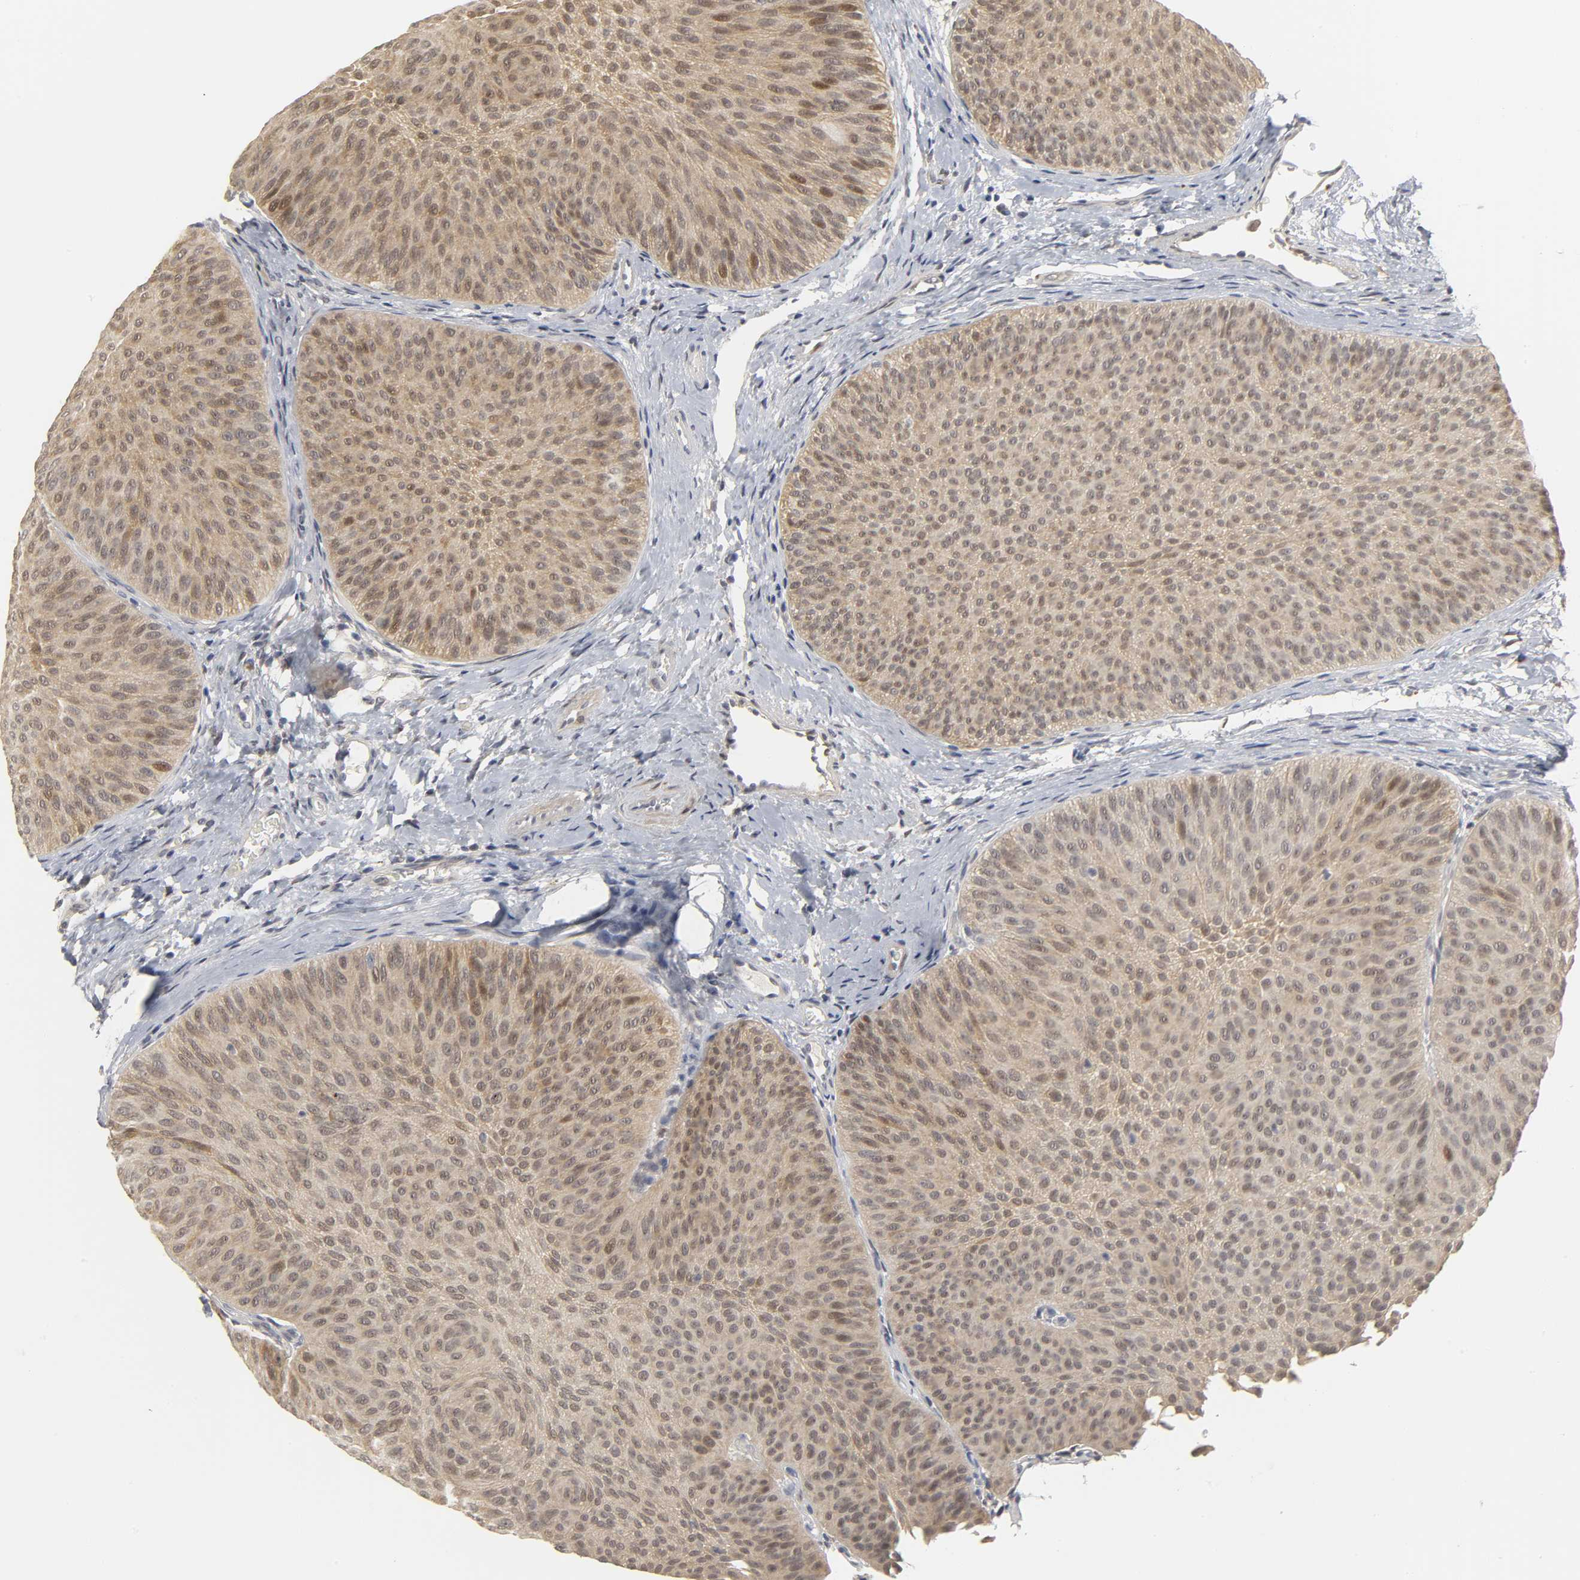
{"staining": {"intensity": "moderate", "quantity": ">75%", "location": "cytoplasmic/membranous,nuclear"}, "tissue": "urothelial cancer", "cell_type": "Tumor cells", "image_type": "cancer", "snomed": [{"axis": "morphology", "description": "Urothelial carcinoma, Low grade"}, {"axis": "topography", "description": "Urinary bladder"}], "caption": "A medium amount of moderate cytoplasmic/membranous and nuclear expression is seen in approximately >75% of tumor cells in low-grade urothelial carcinoma tissue.", "gene": "PDLIM3", "patient": {"sex": "female", "age": 60}}